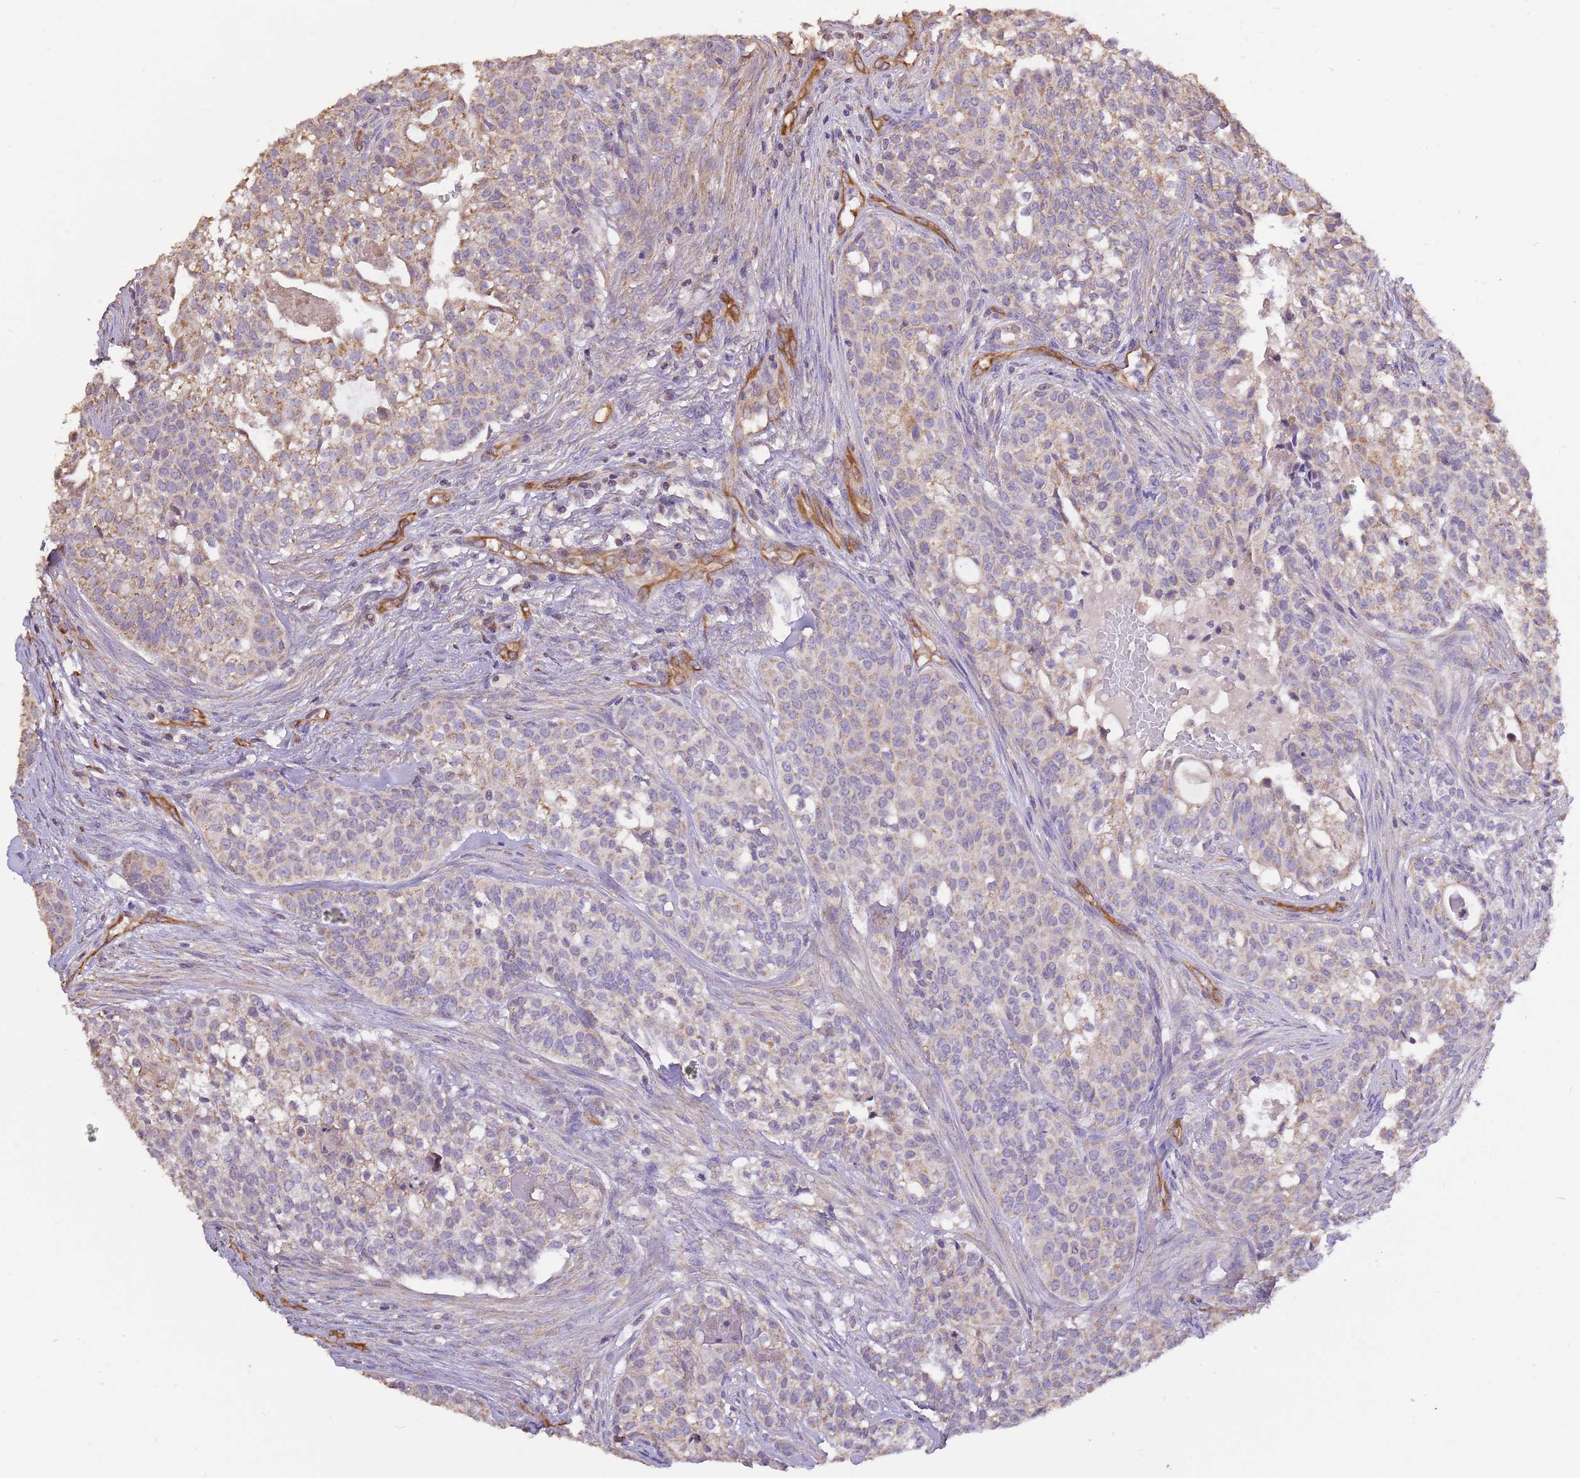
{"staining": {"intensity": "weak", "quantity": "25%-75%", "location": "cytoplasmic/membranous"}, "tissue": "head and neck cancer", "cell_type": "Tumor cells", "image_type": "cancer", "snomed": [{"axis": "morphology", "description": "Adenocarcinoma, NOS"}, {"axis": "topography", "description": "Head-Neck"}], "caption": "Head and neck cancer (adenocarcinoma) stained with IHC exhibits weak cytoplasmic/membranous expression in about 25%-75% of tumor cells.", "gene": "DOCK9", "patient": {"sex": "male", "age": 81}}